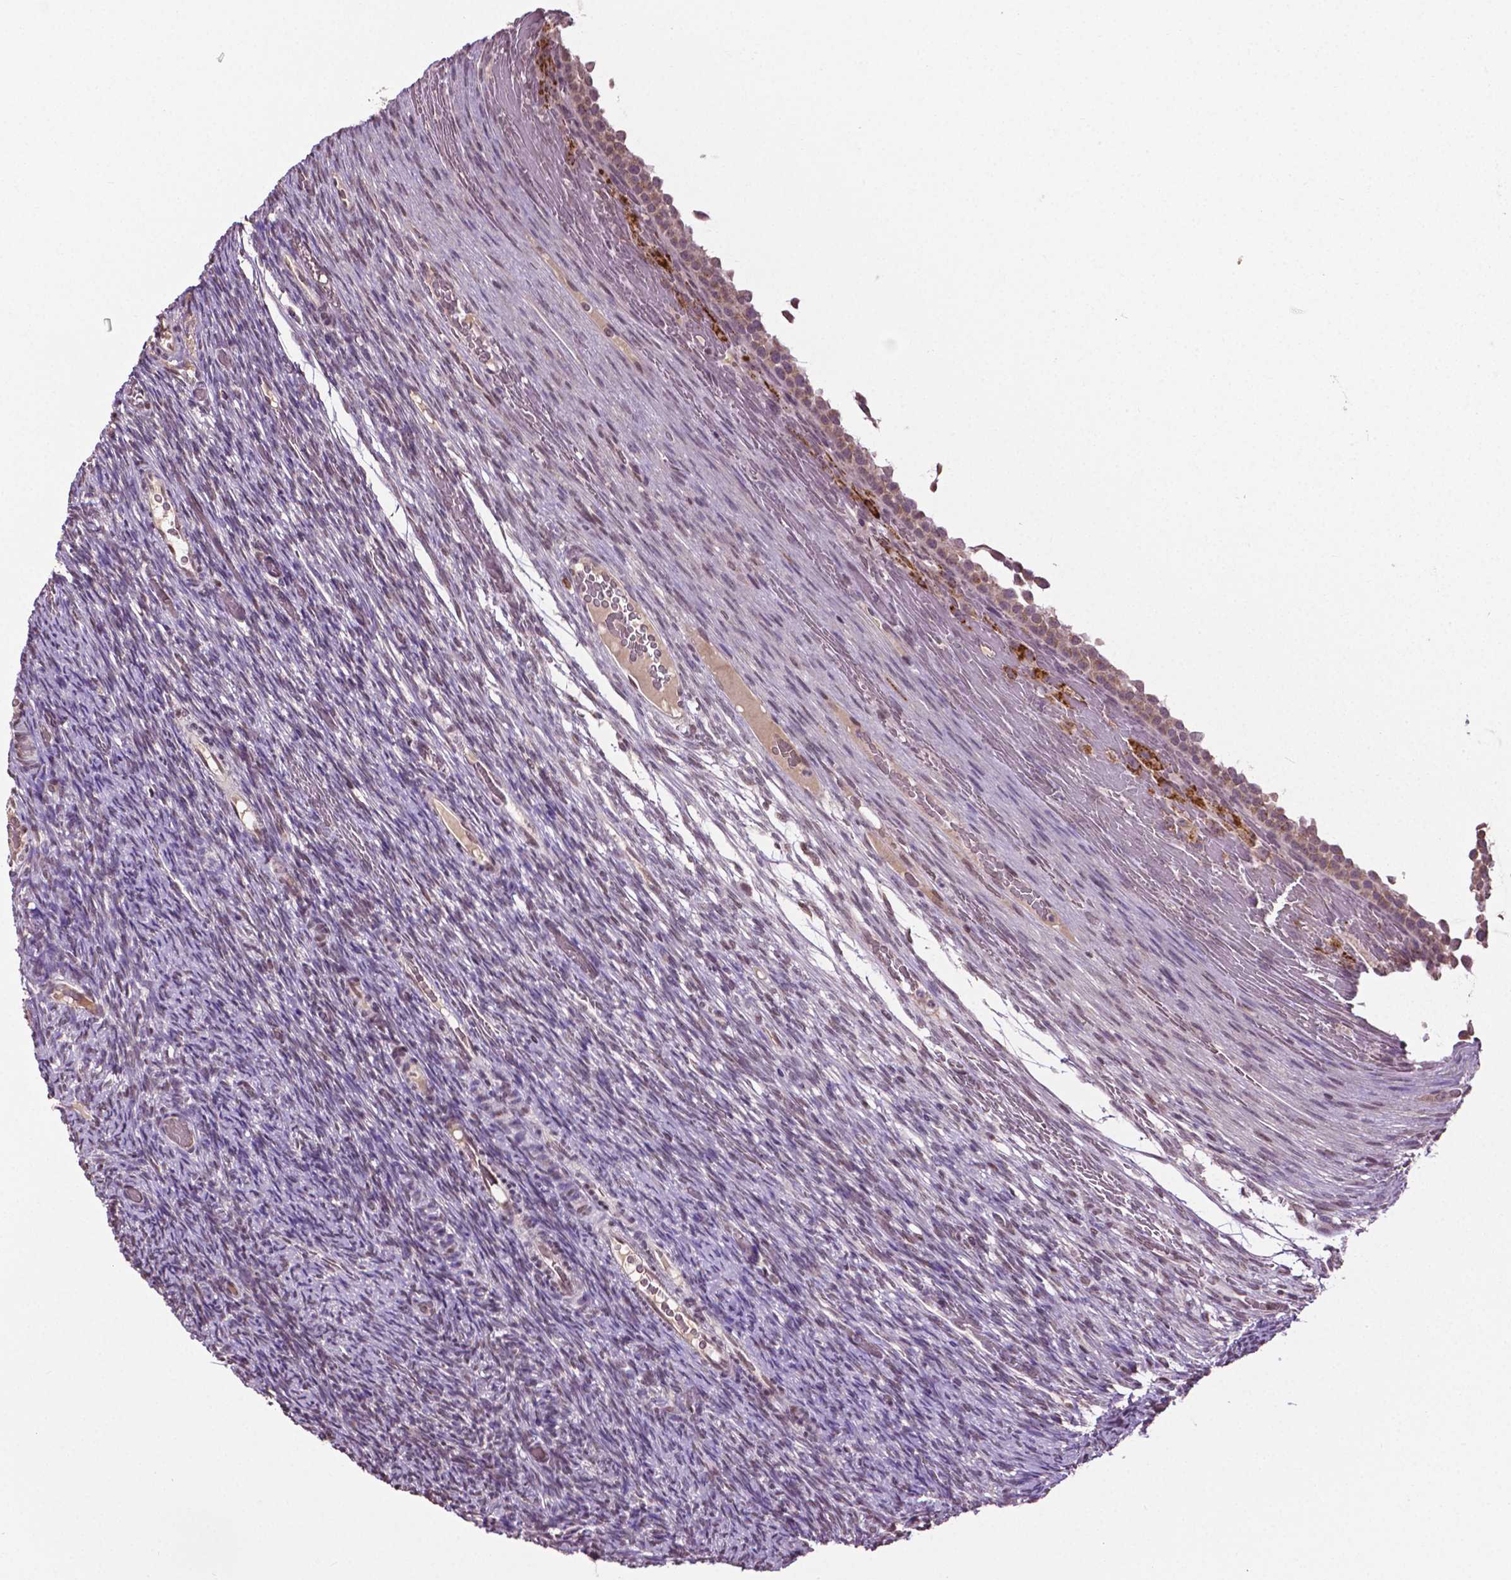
{"staining": {"intensity": "moderate", "quantity": ">75%", "location": "nuclear"}, "tissue": "ovary", "cell_type": "Follicle cells", "image_type": "normal", "snomed": [{"axis": "morphology", "description": "Normal tissue, NOS"}, {"axis": "topography", "description": "Ovary"}], "caption": "Immunohistochemical staining of unremarkable ovary demonstrates >75% levels of moderate nuclear protein expression in about >75% of follicle cells. The protein of interest is shown in brown color, while the nuclei are stained blue.", "gene": "DLX5", "patient": {"sex": "female", "age": 34}}